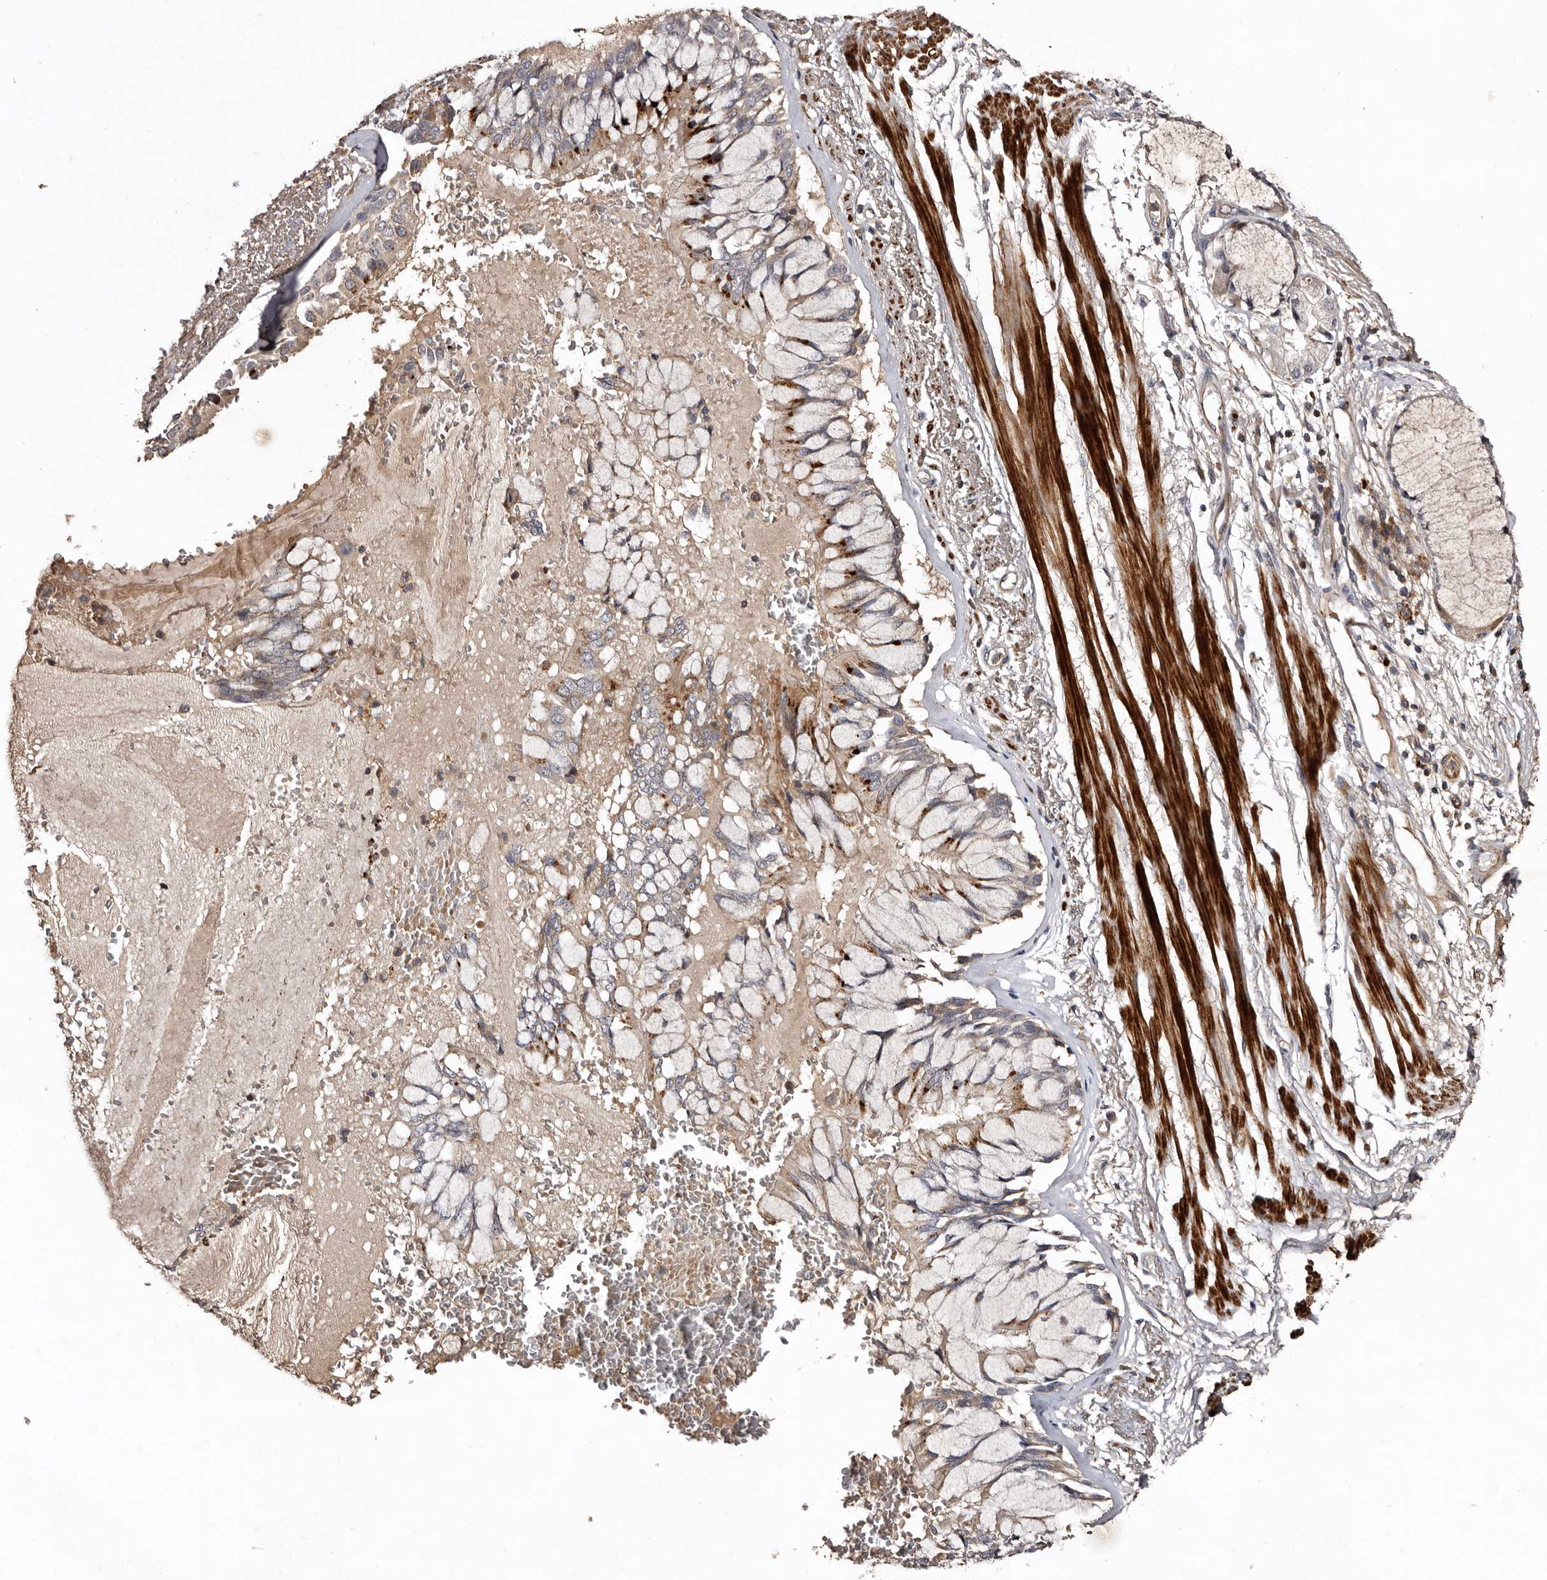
{"staining": {"intensity": "strong", "quantity": ">75%", "location": "cytoplasmic/membranous"}, "tissue": "adipose tissue", "cell_type": "Adipocytes", "image_type": "normal", "snomed": [{"axis": "morphology", "description": "Normal tissue, NOS"}, {"axis": "topography", "description": "Bronchus"}], "caption": "Human adipose tissue stained with a brown dye displays strong cytoplasmic/membranous positive positivity in about >75% of adipocytes.", "gene": "PRKD3", "patient": {"sex": "male", "age": 66}}